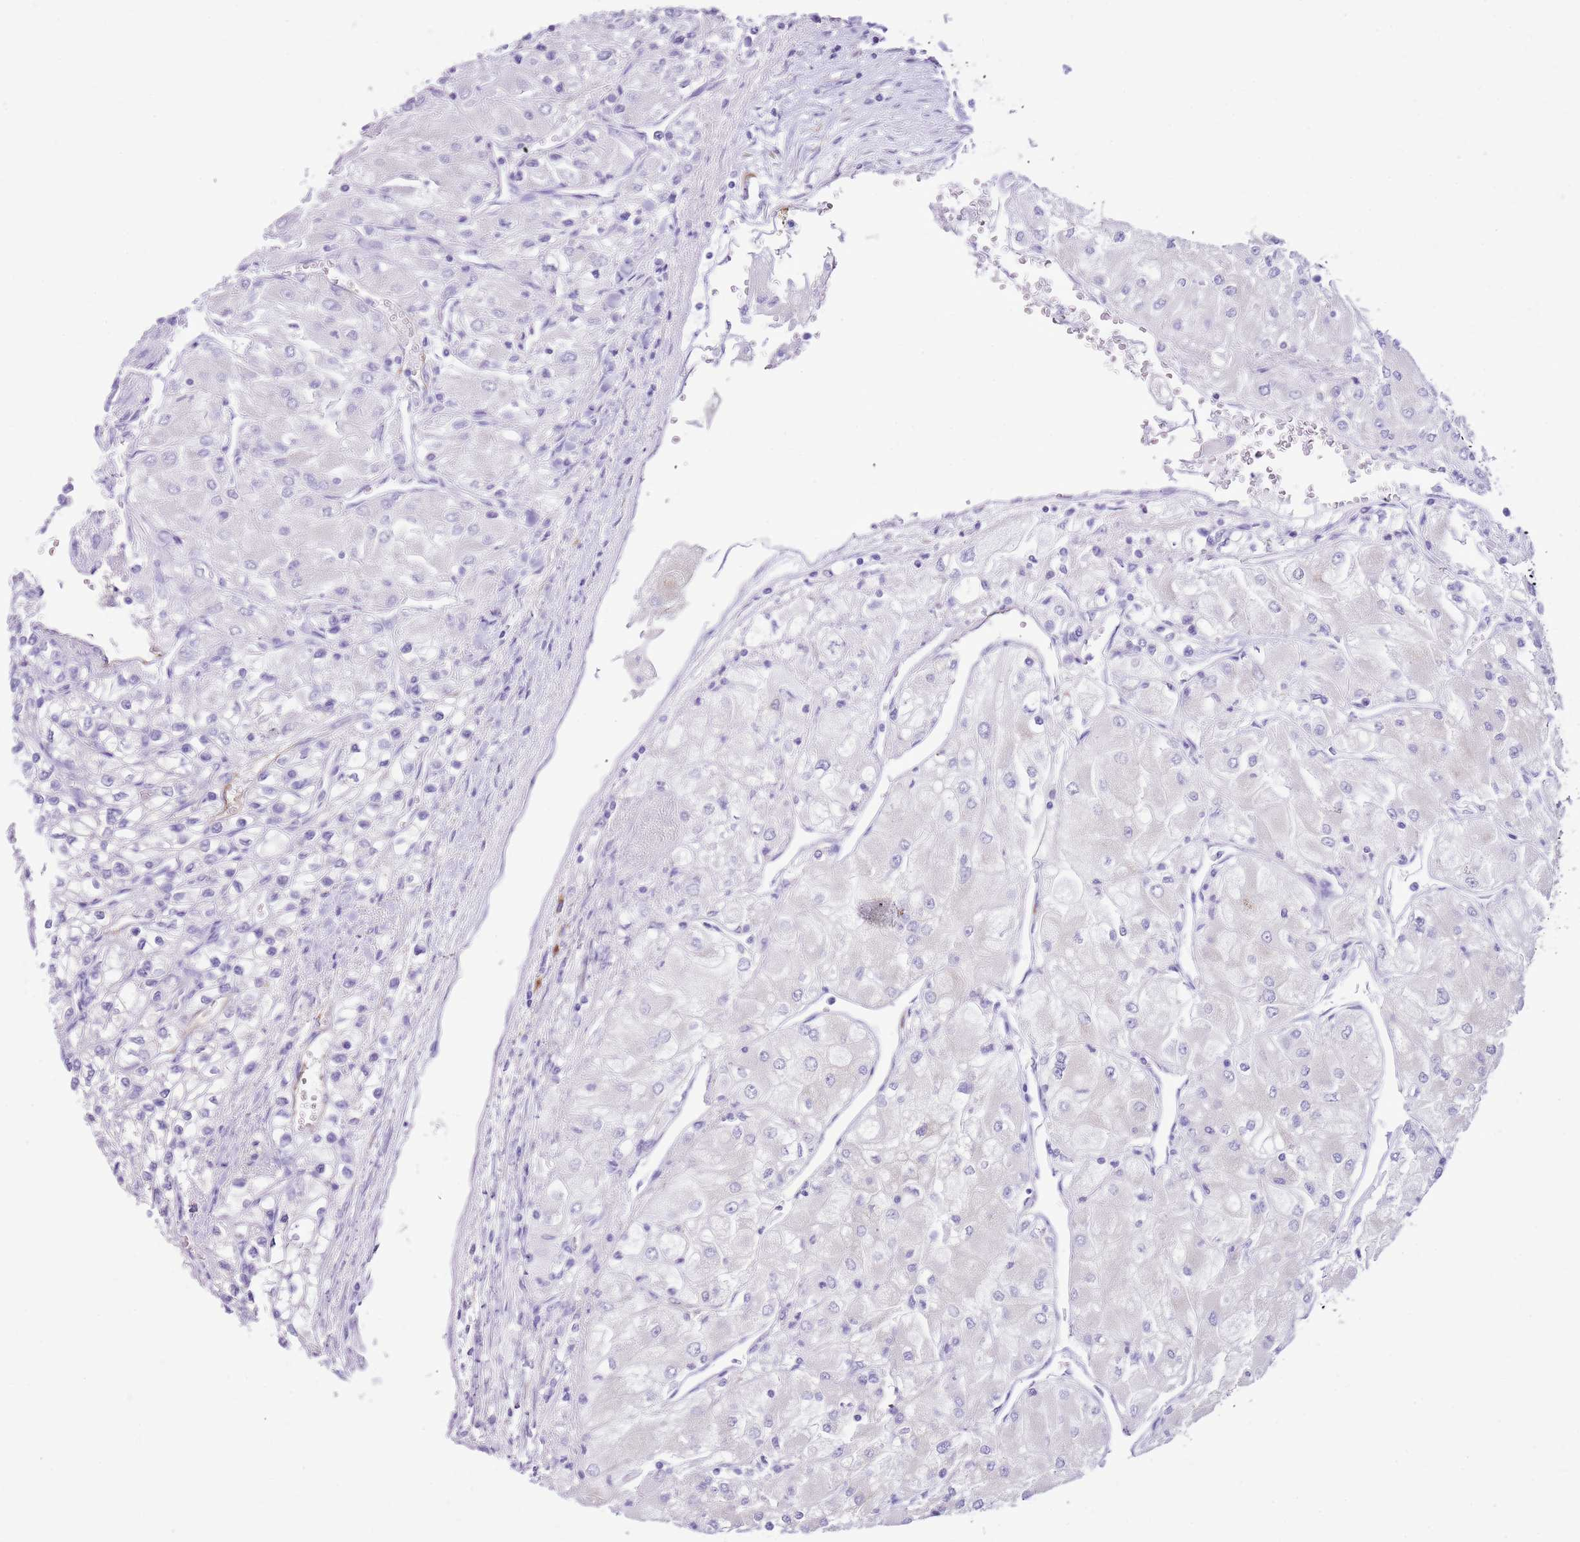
{"staining": {"intensity": "negative", "quantity": "none", "location": "none"}, "tissue": "renal cancer", "cell_type": "Tumor cells", "image_type": "cancer", "snomed": [{"axis": "morphology", "description": "Adenocarcinoma, NOS"}, {"axis": "topography", "description": "Kidney"}], "caption": "Protein analysis of renal cancer (adenocarcinoma) demonstrates no significant expression in tumor cells. Nuclei are stained in blue.", "gene": "AAR2", "patient": {"sex": "male", "age": 80}}